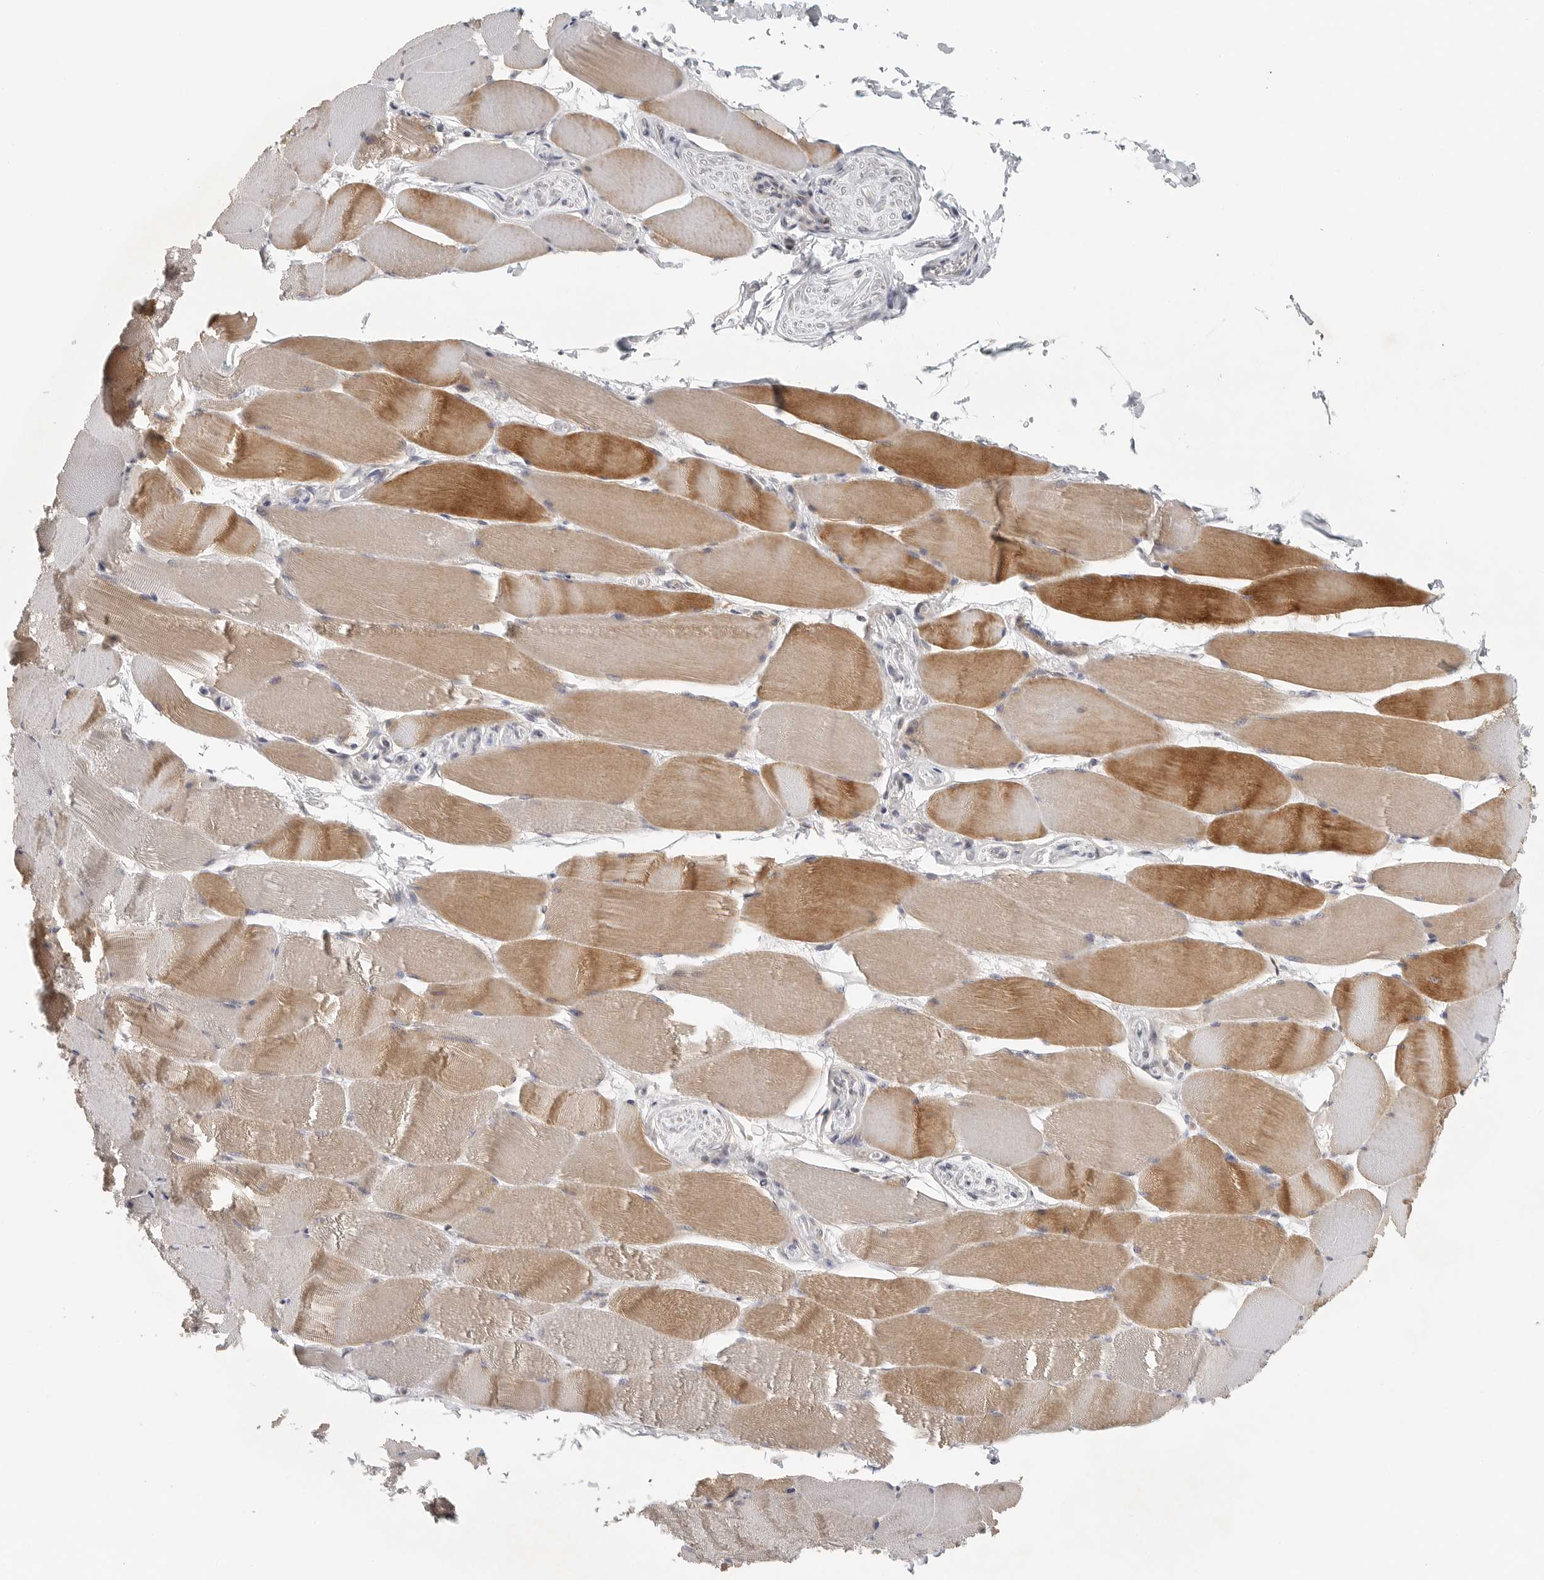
{"staining": {"intensity": "moderate", "quantity": ">75%", "location": "cytoplasmic/membranous"}, "tissue": "skeletal muscle", "cell_type": "Myocytes", "image_type": "normal", "snomed": [{"axis": "morphology", "description": "Normal tissue, NOS"}, {"axis": "topography", "description": "Skeletal muscle"}], "caption": "Immunohistochemical staining of unremarkable skeletal muscle exhibits medium levels of moderate cytoplasmic/membranous staining in about >75% of myocytes. Ihc stains the protein in brown and the nuclei are stained blue.", "gene": "HDAC6", "patient": {"sex": "male", "age": 62}}